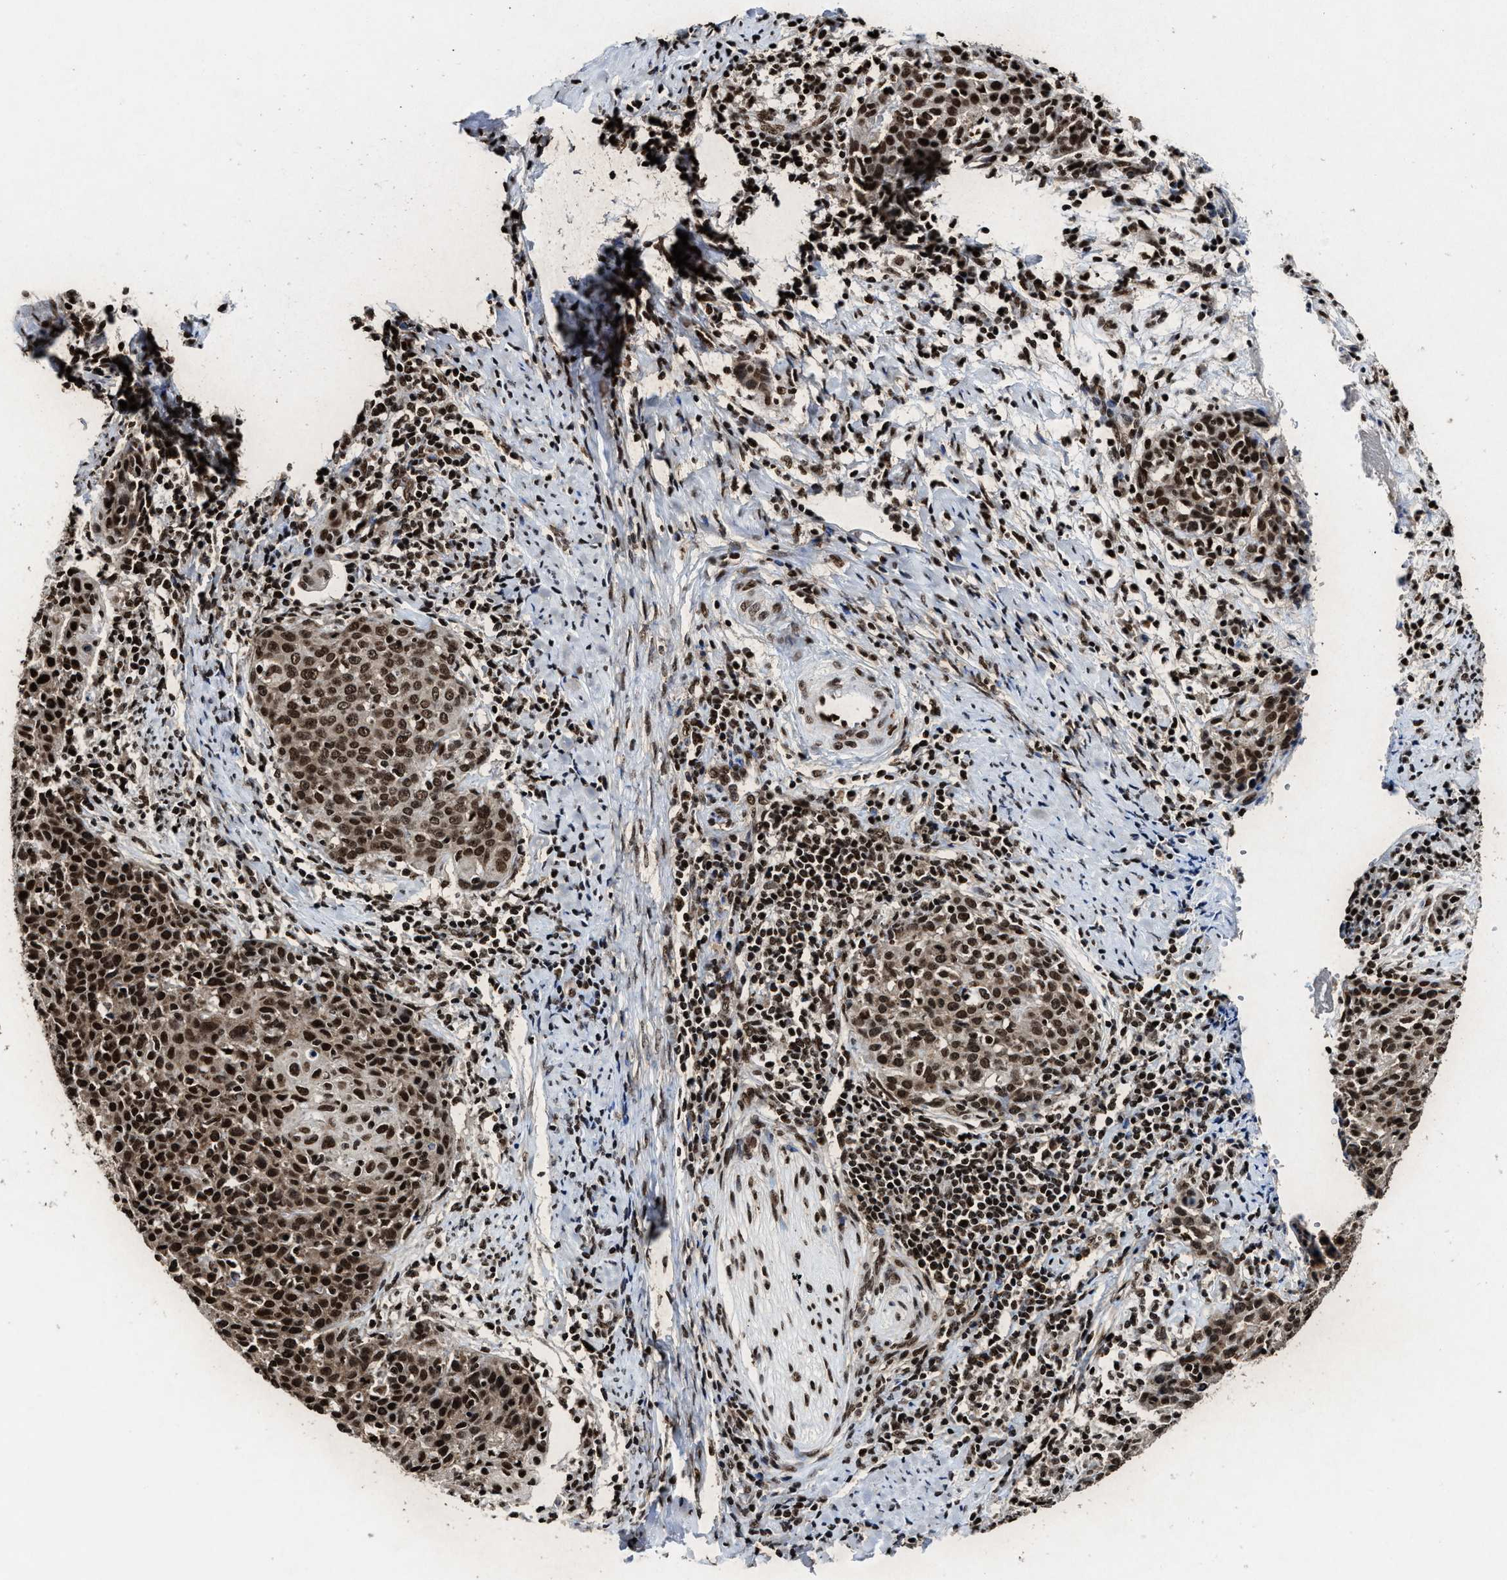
{"staining": {"intensity": "strong", "quantity": ">75%", "location": "cytoplasmic/membranous,nuclear"}, "tissue": "cervical cancer", "cell_type": "Tumor cells", "image_type": "cancer", "snomed": [{"axis": "morphology", "description": "Squamous cell carcinoma, NOS"}, {"axis": "topography", "description": "Cervix"}], "caption": "This micrograph reveals cervical cancer (squamous cell carcinoma) stained with immunohistochemistry to label a protein in brown. The cytoplasmic/membranous and nuclear of tumor cells show strong positivity for the protein. Nuclei are counter-stained blue.", "gene": "ALYREF", "patient": {"sex": "female", "age": 38}}